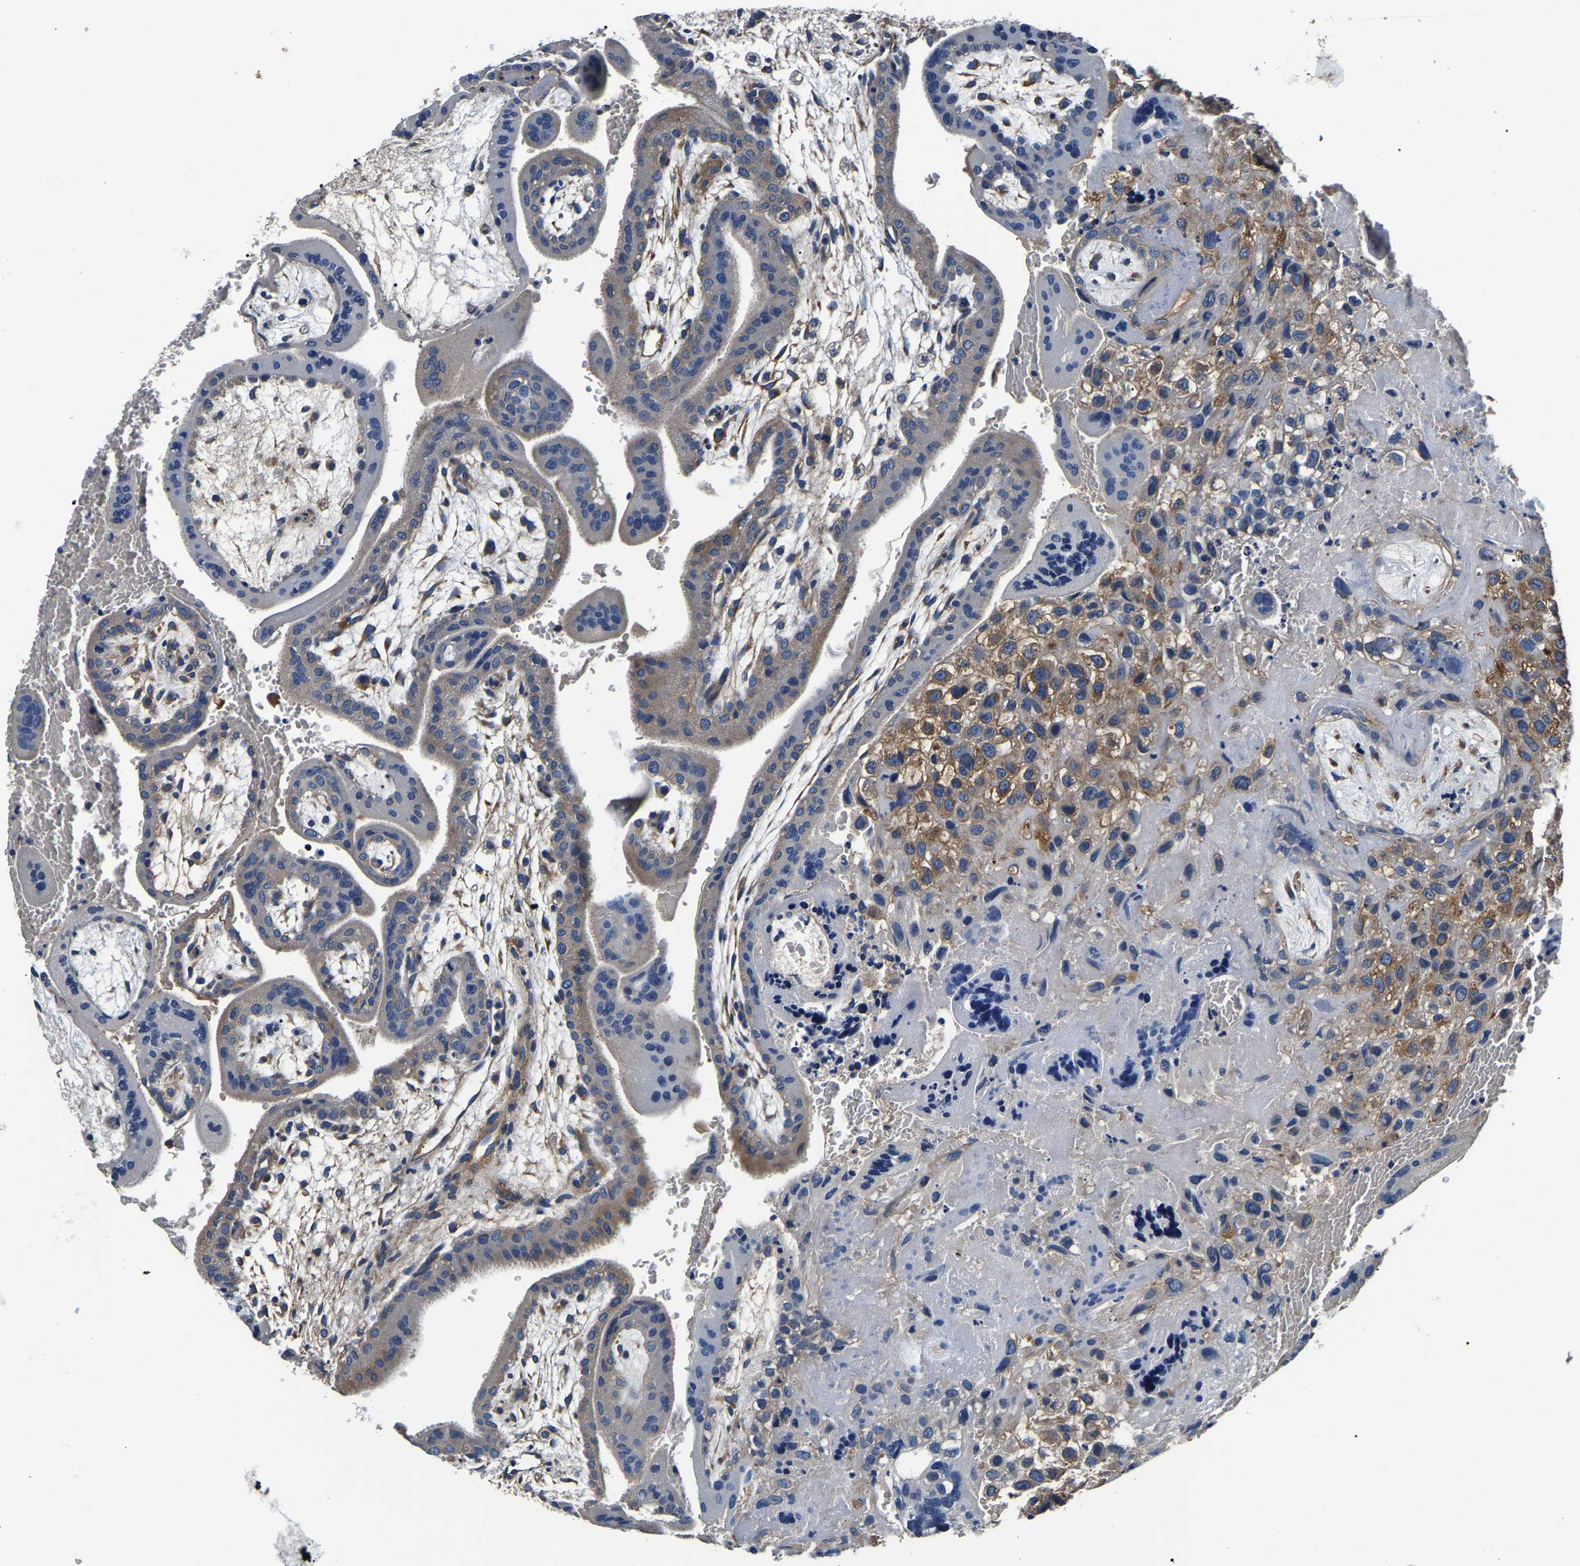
{"staining": {"intensity": "moderate", "quantity": ">75%", "location": "cytoplasmic/membranous"}, "tissue": "placenta", "cell_type": "Decidual cells", "image_type": "normal", "snomed": [{"axis": "morphology", "description": "Normal tissue, NOS"}, {"axis": "topography", "description": "Placenta"}], "caption": "A brown stain highlights moderate cytoplasmic/membranous expression of a protein in decidual cells of benign human placenta.", "gene": "SH3GLB1", "patient": {"sex": "female", "age": 35}}